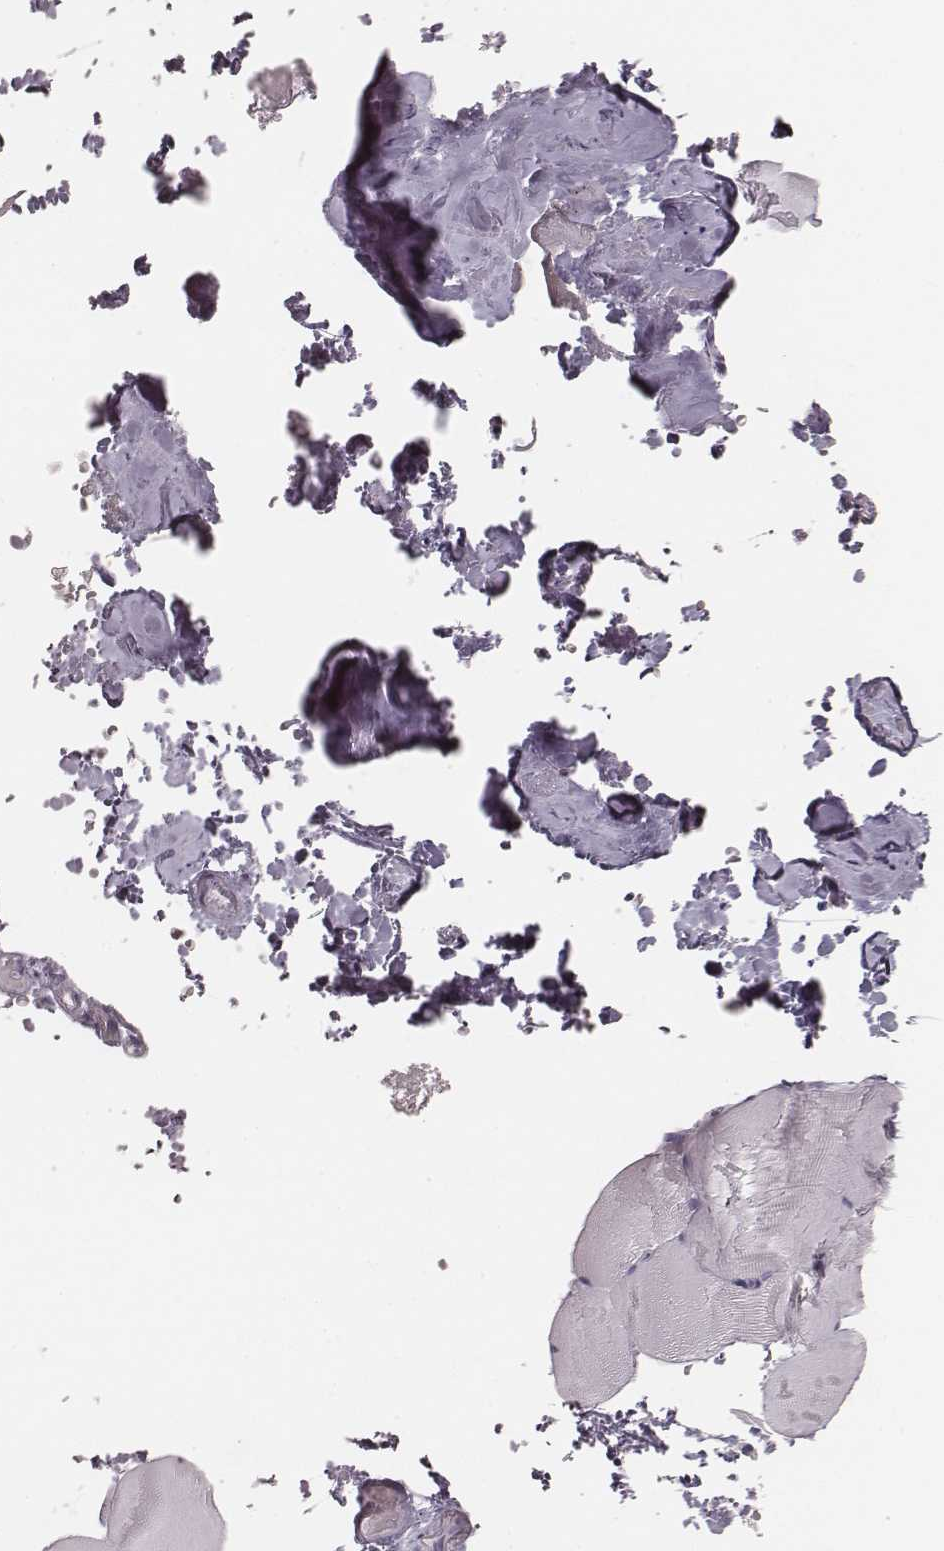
{"staining": {"intensity": "negative", "quantity": "none", "location": "none"}, "tissue": "skeletal muscle", "cell_type": "Myocytes", "image_type": "normal", "snomed": [{"axis": "morphology", "description": "Normal tissue, NOS"}, {"axis": "topography", "description": "Skeletal muscle"}], "caption": "A micrograph of human skeletal muscle is negative for staining in myocytes. (Brightfield microscopy of DAB (3,3'-diaminobenzidine) immunohistochemistry (IHC) at high magnification).", "gene": "KRT34", "patient": {"sex": "female", "age": 37}}